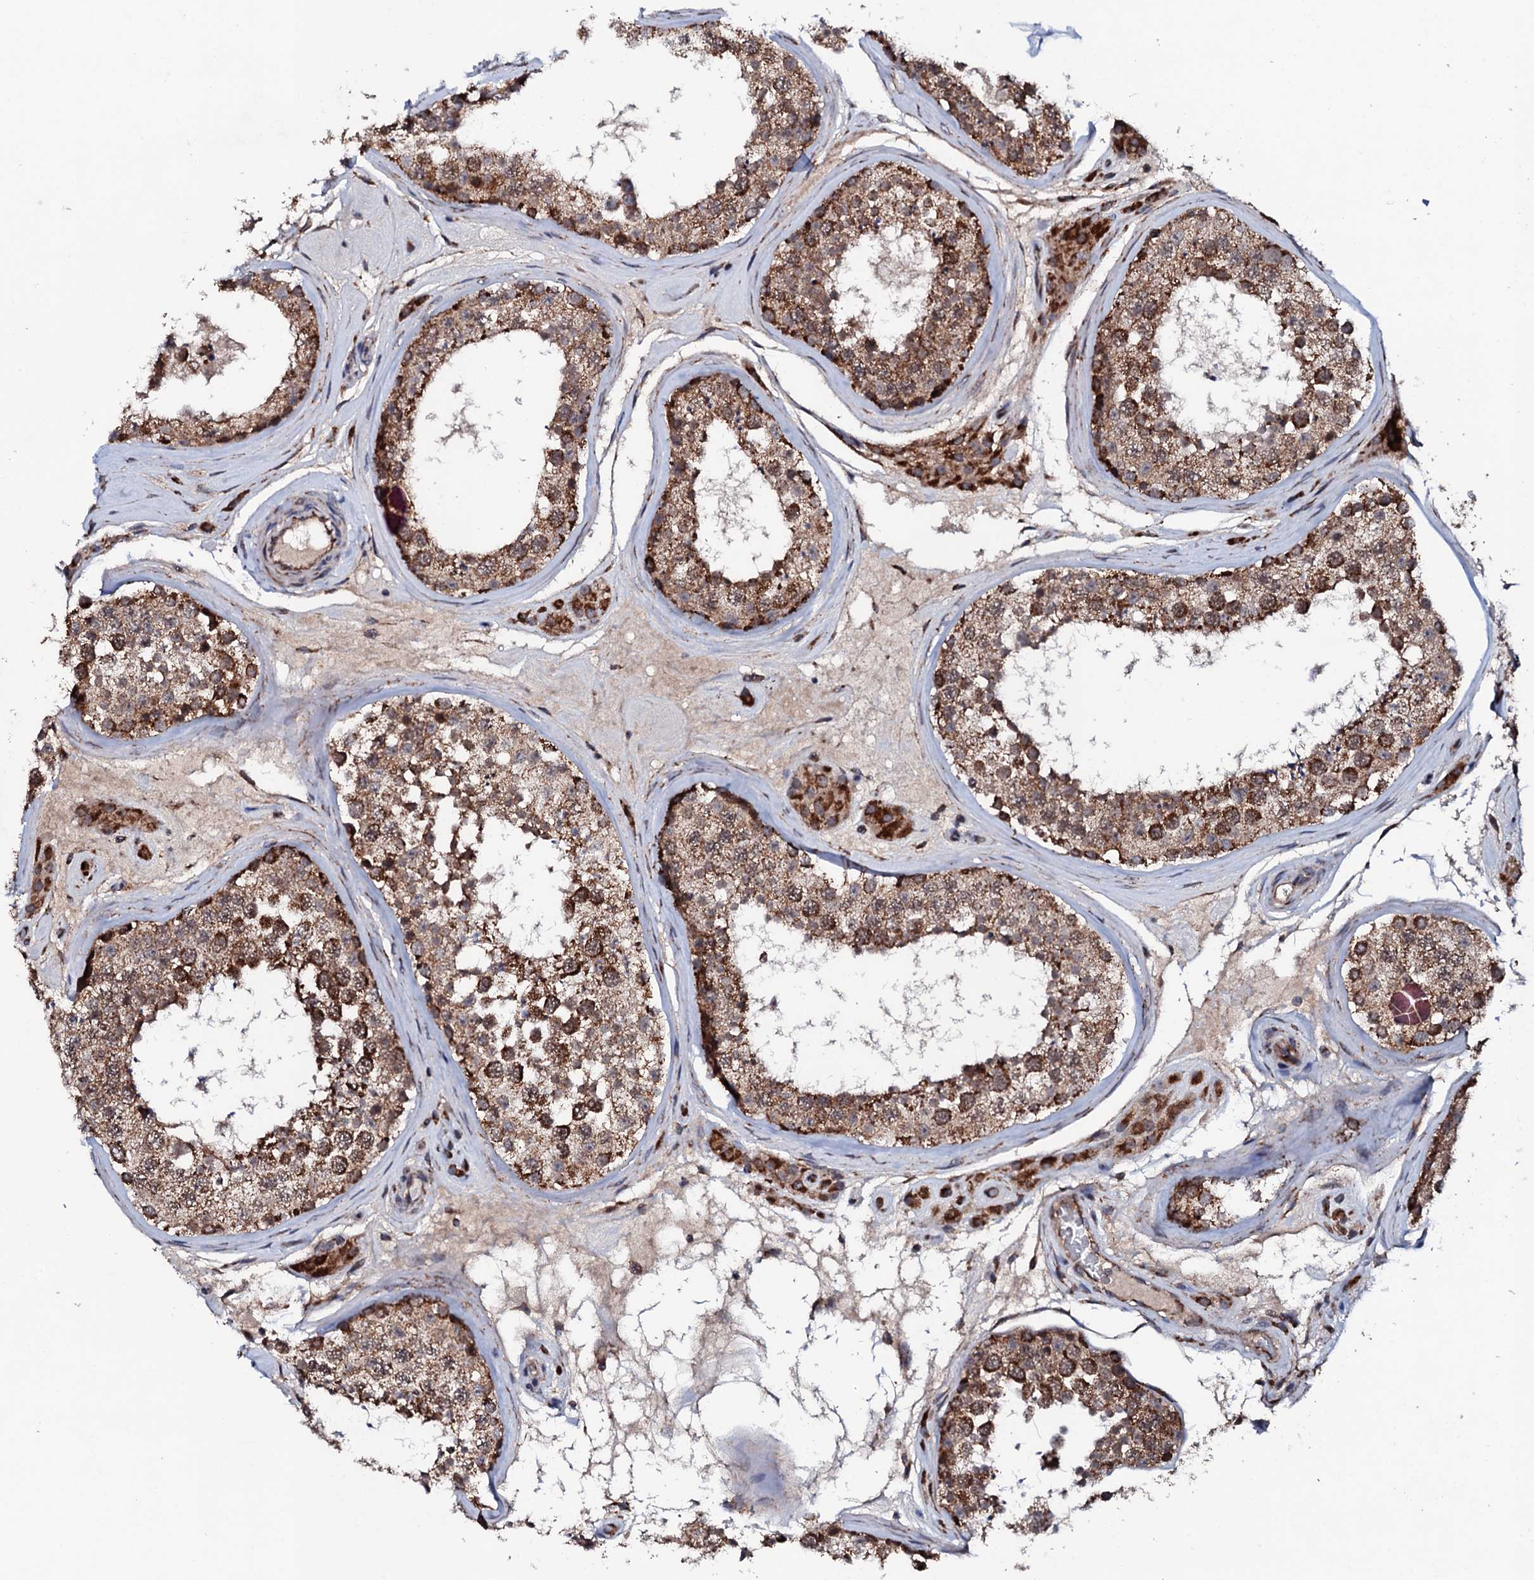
{"staining": {"intensity": "strong", "quantity": ">75%", "location": "cytoplasmic/membranous"}, "tissue": "testis", "cell_type": "Cells in seminiferous ducts", "image_type": "normal", "snomed": [{"axis": "morphology", "description": "Normal tissue, NOS"}, {"axis": "topography", "description": "Testis"}], "caption": "IHC of unremarkable human testis shows high levels of strong cytoplasmic/membranous positivity in about >75% of cells in seminiferous ducts. Nuclei are stained in blue.", "gene": "MTIF3", "patient": {"sex": "male", "age": 46}}